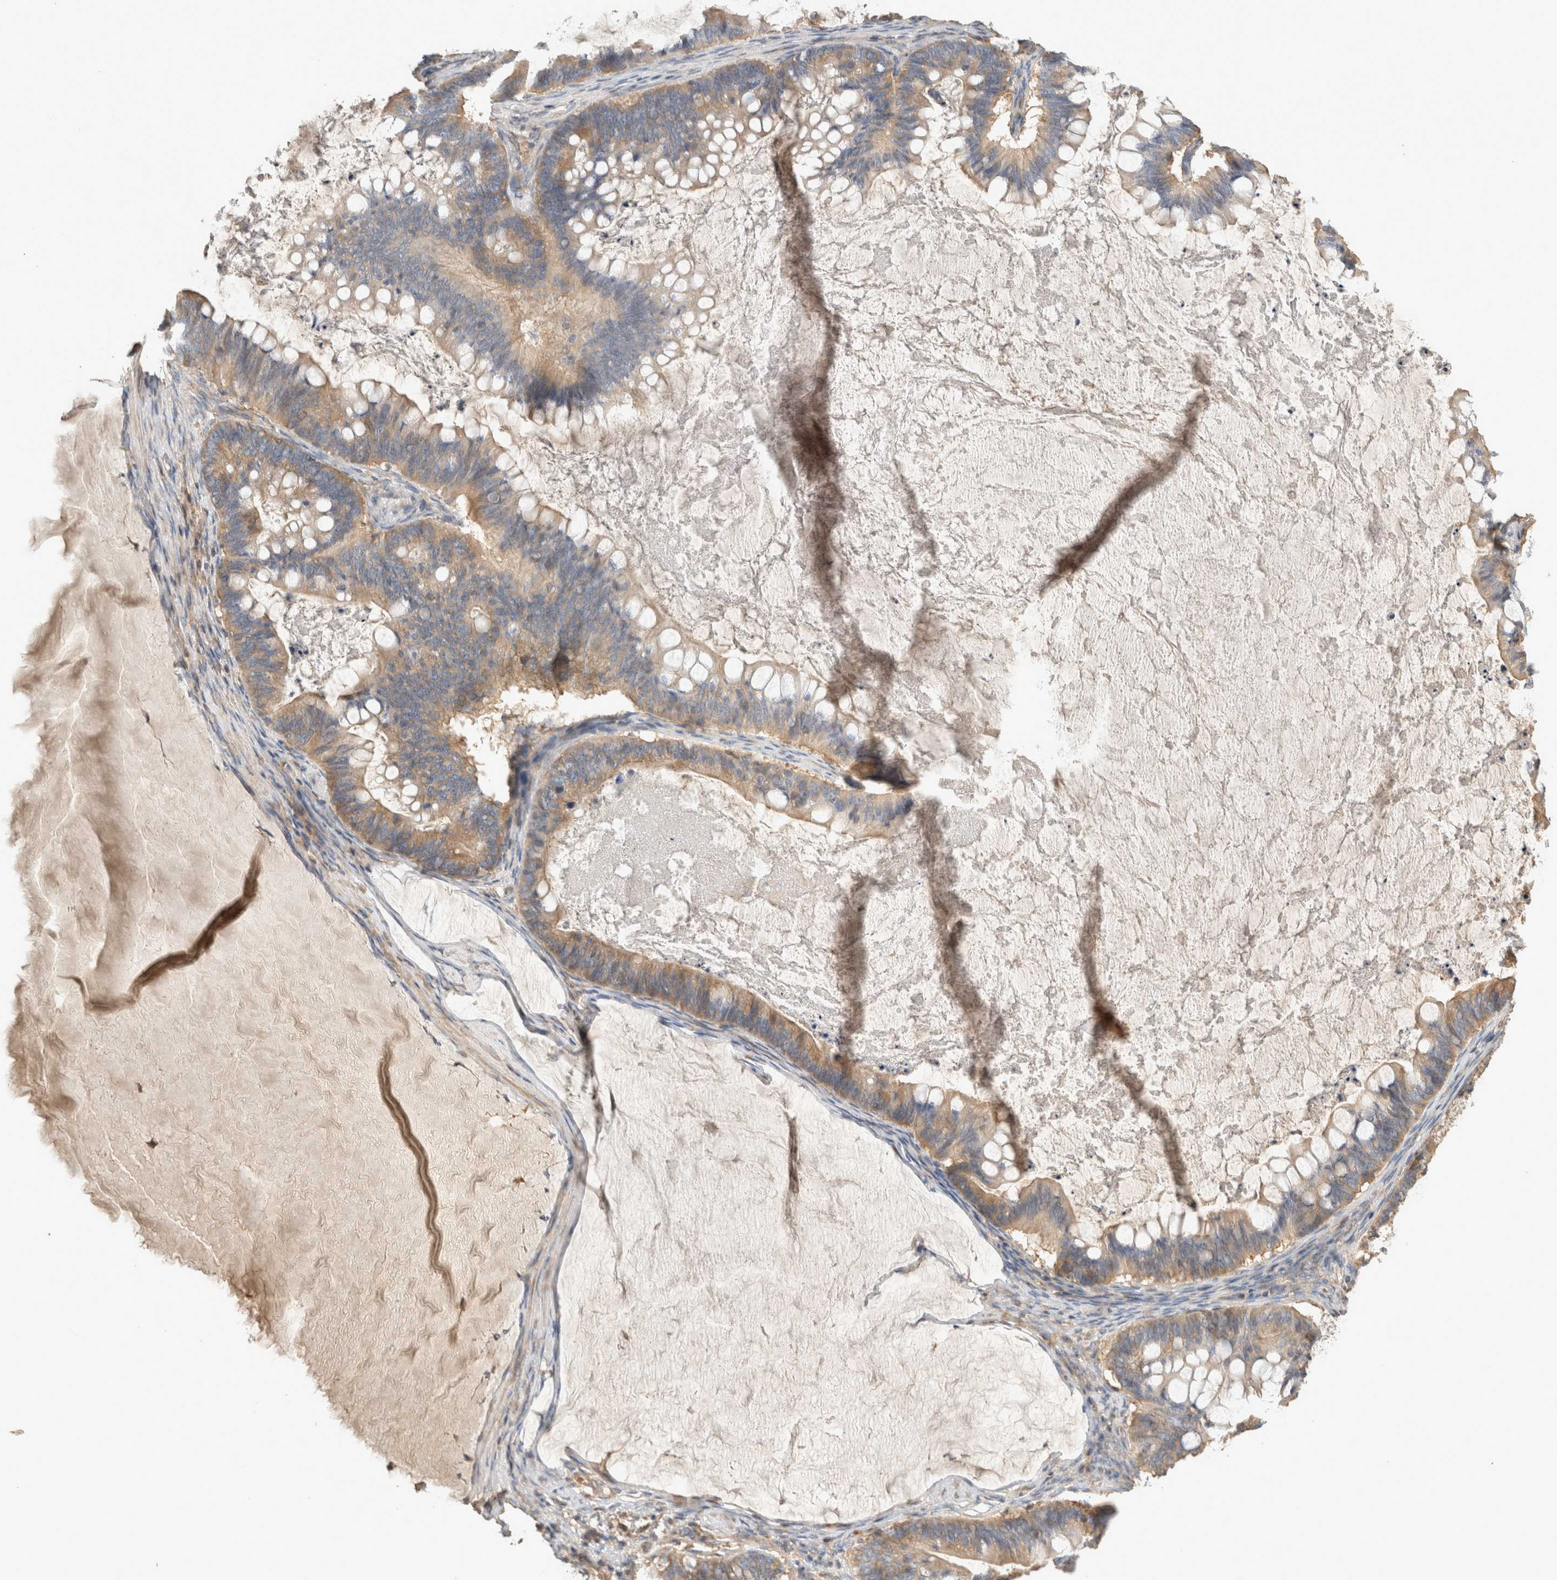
{"staining": {"intensity": "moderate", "quantity": ">75%", "location": "cytoplasmic/membranous"}, "tissue": "ovarian cancer", "cell_type": "Tumor cells", "image_type": "cancer", "snomed": [{"axis": "morphology", "description": "Cystadenocarcinoma, mucinous, NOS"}, {"axis": "topography", "description": "Ovary"}], "caption": "High-magnification brightfield microscopy of ovarian mucinous cystadenocarcinoma stained with DAB (brown) and counterstained with hematoxylin (blue). tumor cells exhibit moderate cytoplasmic/membranous staining is seen in approximately>75% of cells.", "gene": "EIF4G3", "patient": {"sex": "female", "age": 61}}